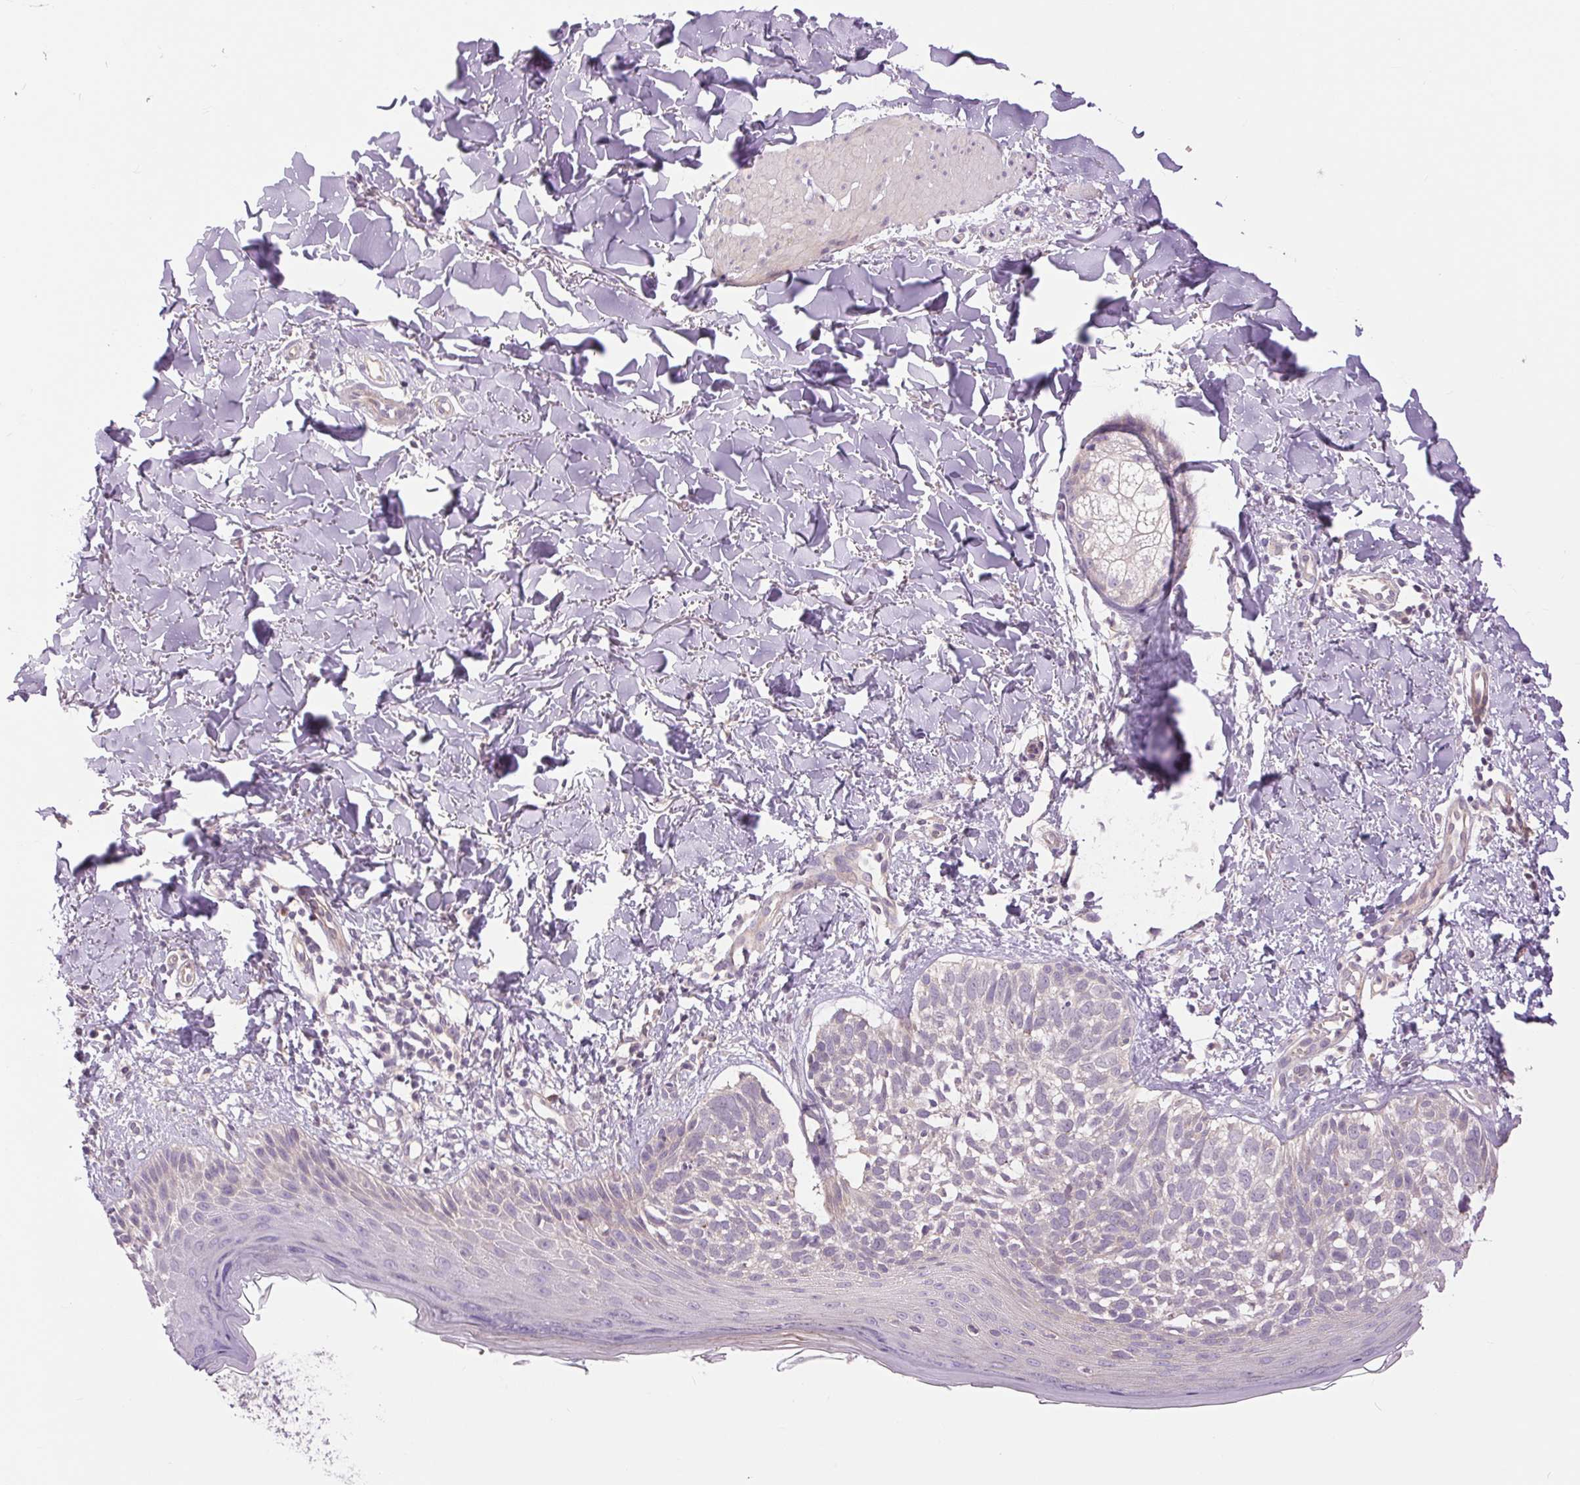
{"staining": {"intensity": "negative", "quantity": "none", "location": "none"}, "tissue": "skin cancer", "cell_type": "Tumor cells", "image_type": "cancer", "snomed": [{"axis": "morphology", "description": "Basal cell carcinoma"}, {"axis": "topography", "description": "Skin"}], "caption": "Tumor cells are negative for protein expression in human skin cancer.", "gene": "CTNNA3", "patient": {"sex": "female", "age": 45}}